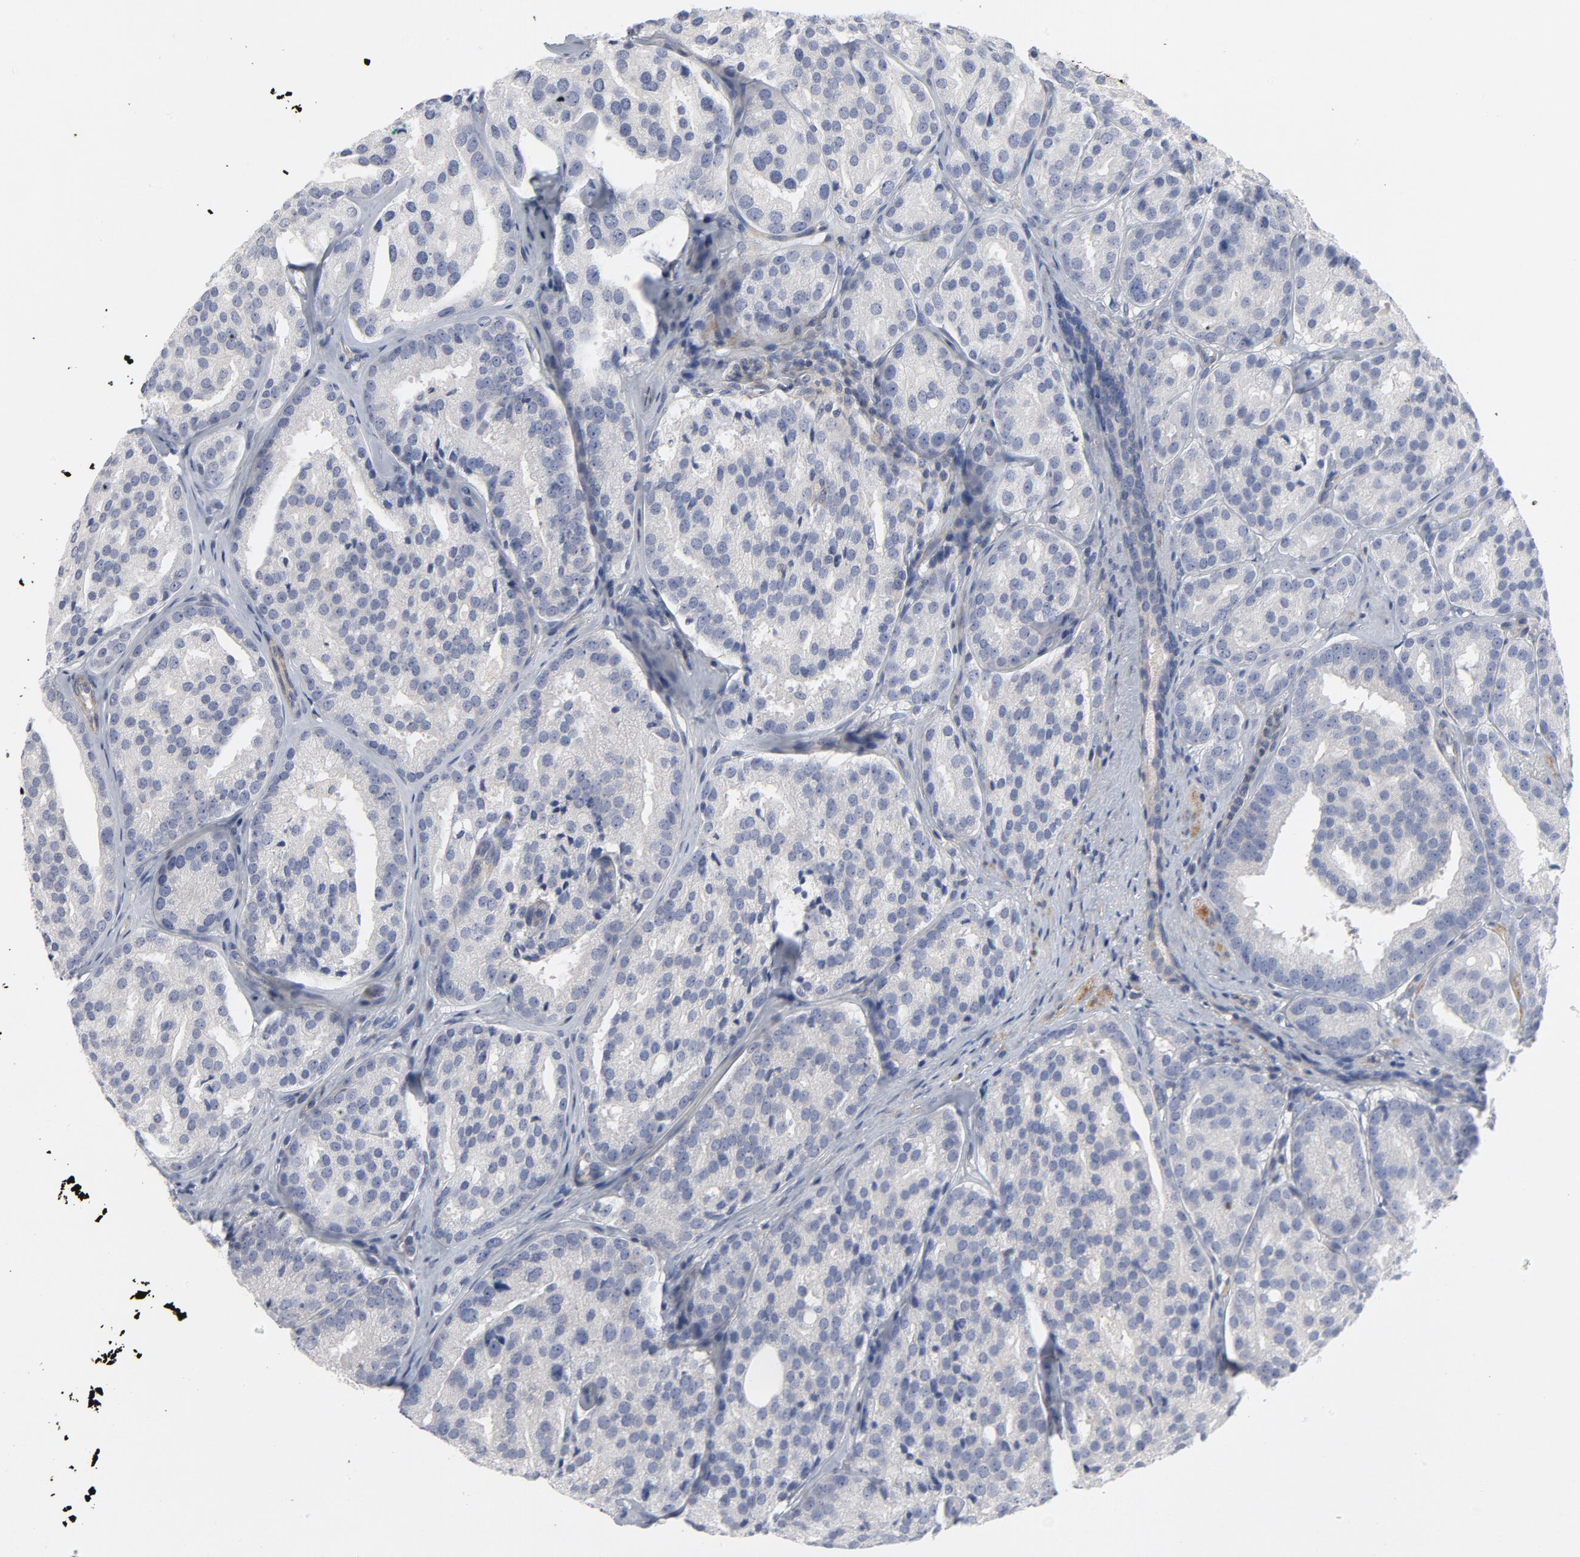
{"staining": {"intensity": "negative", "quantity": "none", "location": "none"}, "tissue": "prostate cancer", "cell_type": "Tumor cells", "image_type": "cancer", "snomed": [{"axis": "morphology", "description": "Adenocarcinoma, High grade"}, {"axis": "topography", "description": "Prostate"}], "caption": "A histopathology image of human high-grade adenocarcinoma (prostate) is negative for staining in tumor cells.", "gene": "ROCK1", "patient": {"sex": "male", "age": 64}}